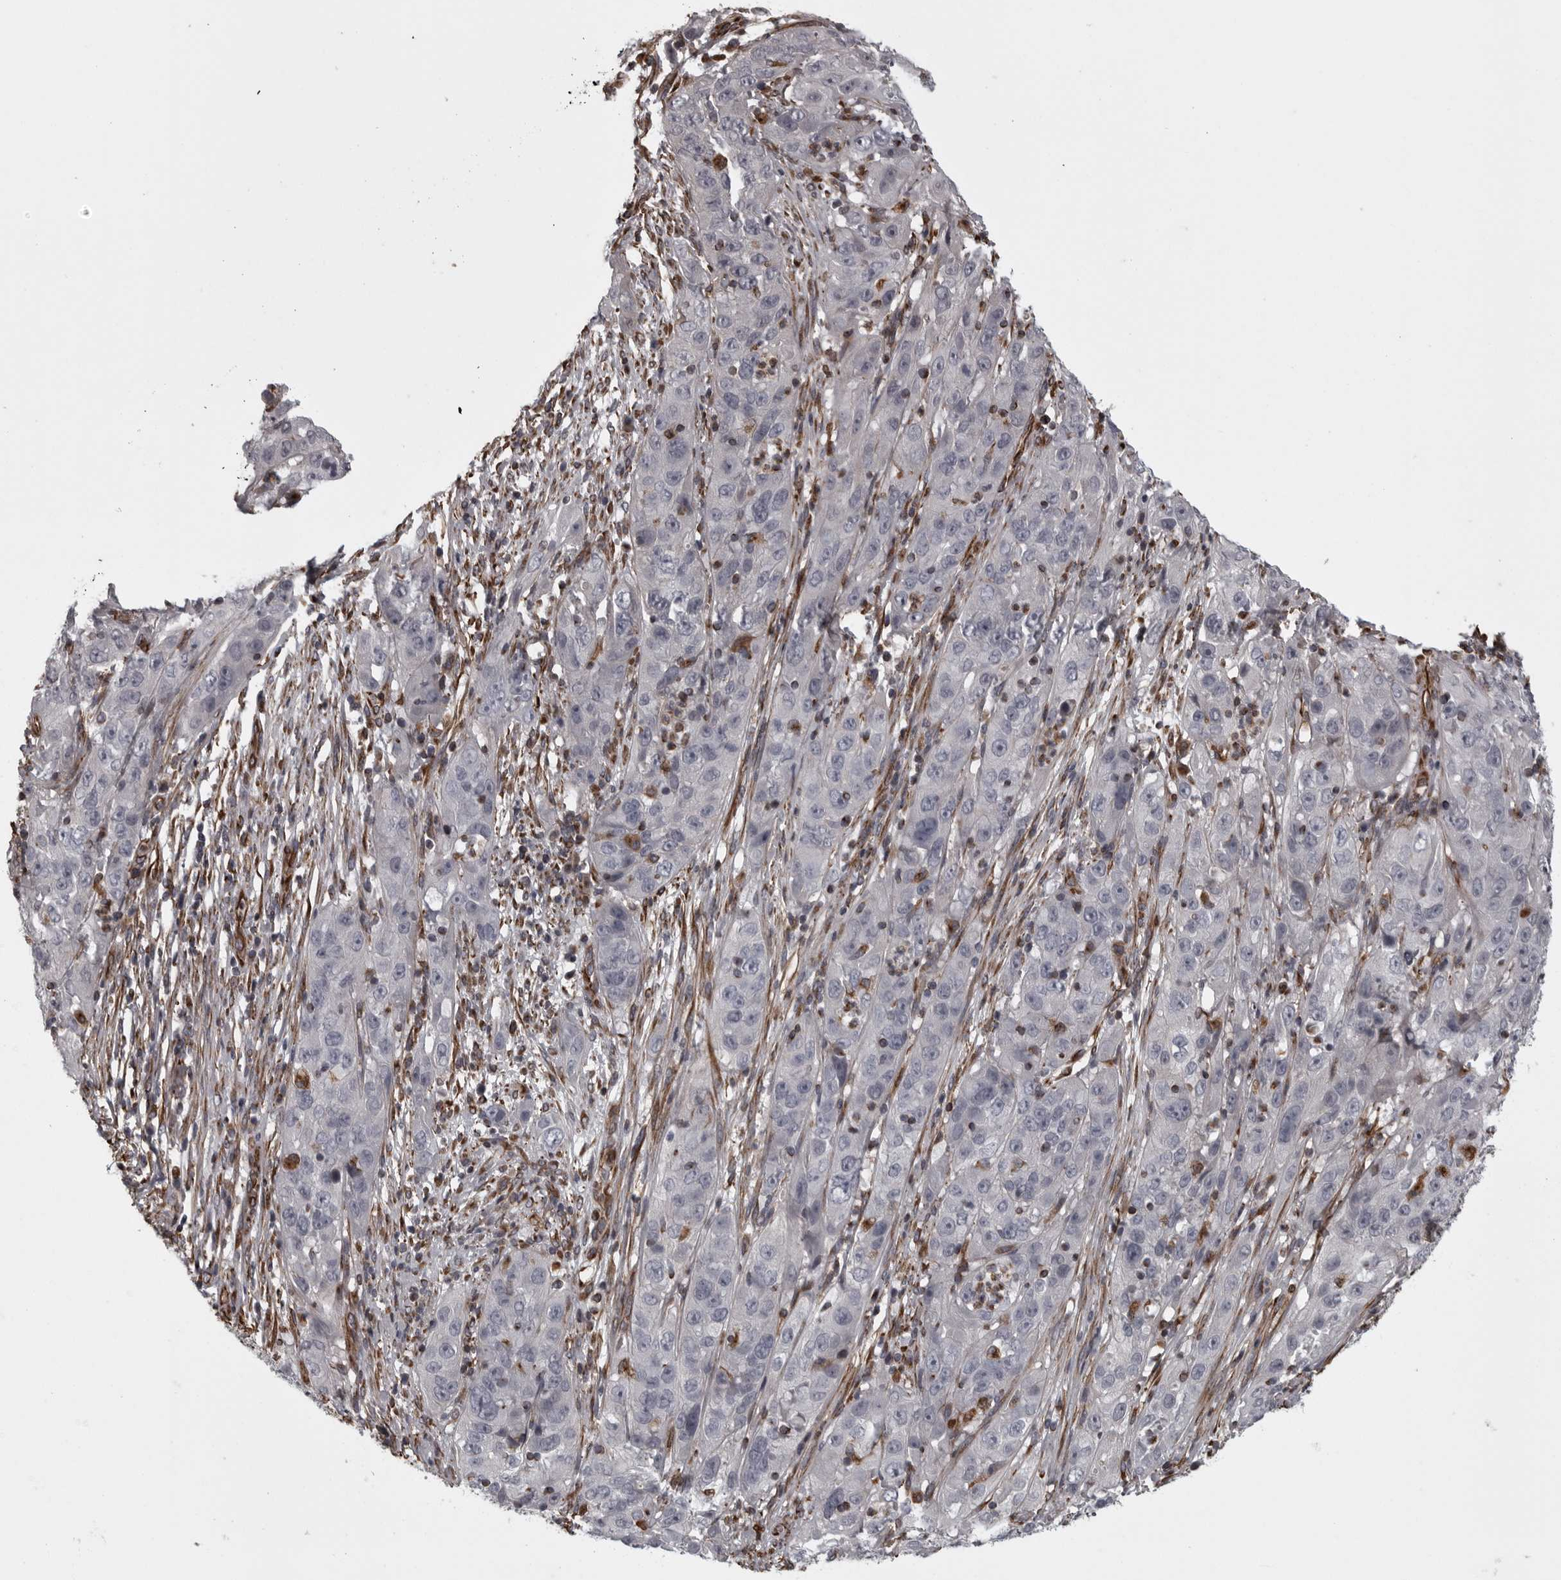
{"staining": {"intensity": "negative", "quantity": "none", "location": "none"}, "tissue": "cervical cancer", "cell_type": "Tumor cells", "image_type": "cancer", "snomed": [{"axis": "morphology", "description": "Squamous cell carcinoma, NOS"}, {"axis": "topography", "description": "Cervix"}], "caption": "Immunohistochemistry histopathology image of neoplastic tissue: human cervical squamous cell carcinoma stained with DAB demonstrates no significant protein expression in tumor cells. (Stains: DAB IHC with hematoxylin counter stain, Microscopy: brightfield microscopy at high magnification).", "gene": "FAAP100", "patient": {"sex": "female", "age": 32}}